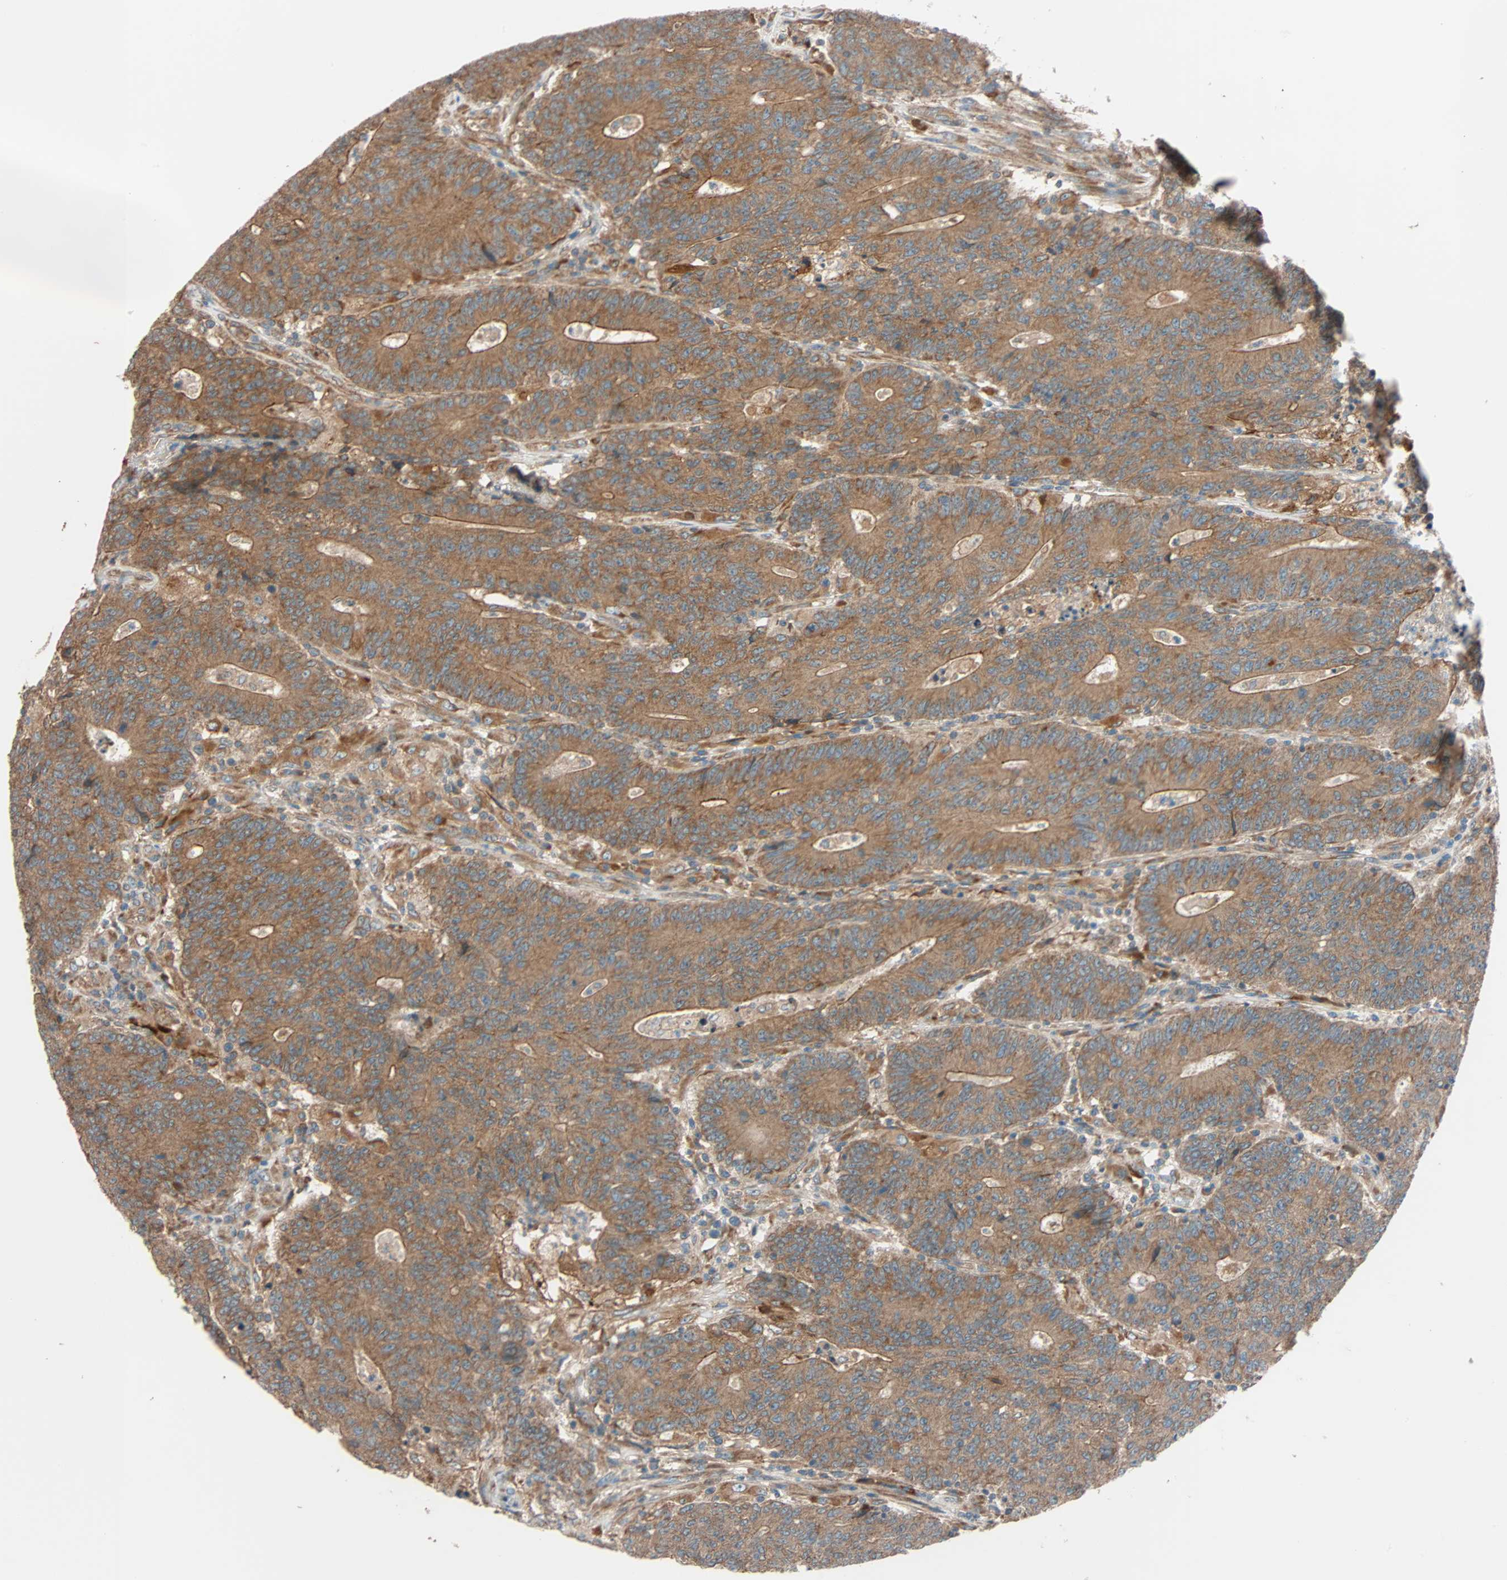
{"staining": {"intensity": "moderate", "quantity": ">75%", "location": "cytoplasmic/membranous"}, "tissue": "colorectal cancer", "cell_type": "Tumor cells", "image_type": "cancer", "snomed": [{"axis": "morphology", "description": "Normal tissue, NOS"}, {"axis": "morphology", "description": "Adenocarcinoma, NOS"}, {"axis": "topography", "description": "Colon"}], "caption": "The immunohistochemical stain labels moderate cytoplasmic/membranous expression in tumor cells of colorectal cancer (adenocarcinoma) tissue.", "gene": "PHYH", "patient": {"sex": "female", "age": 75}}